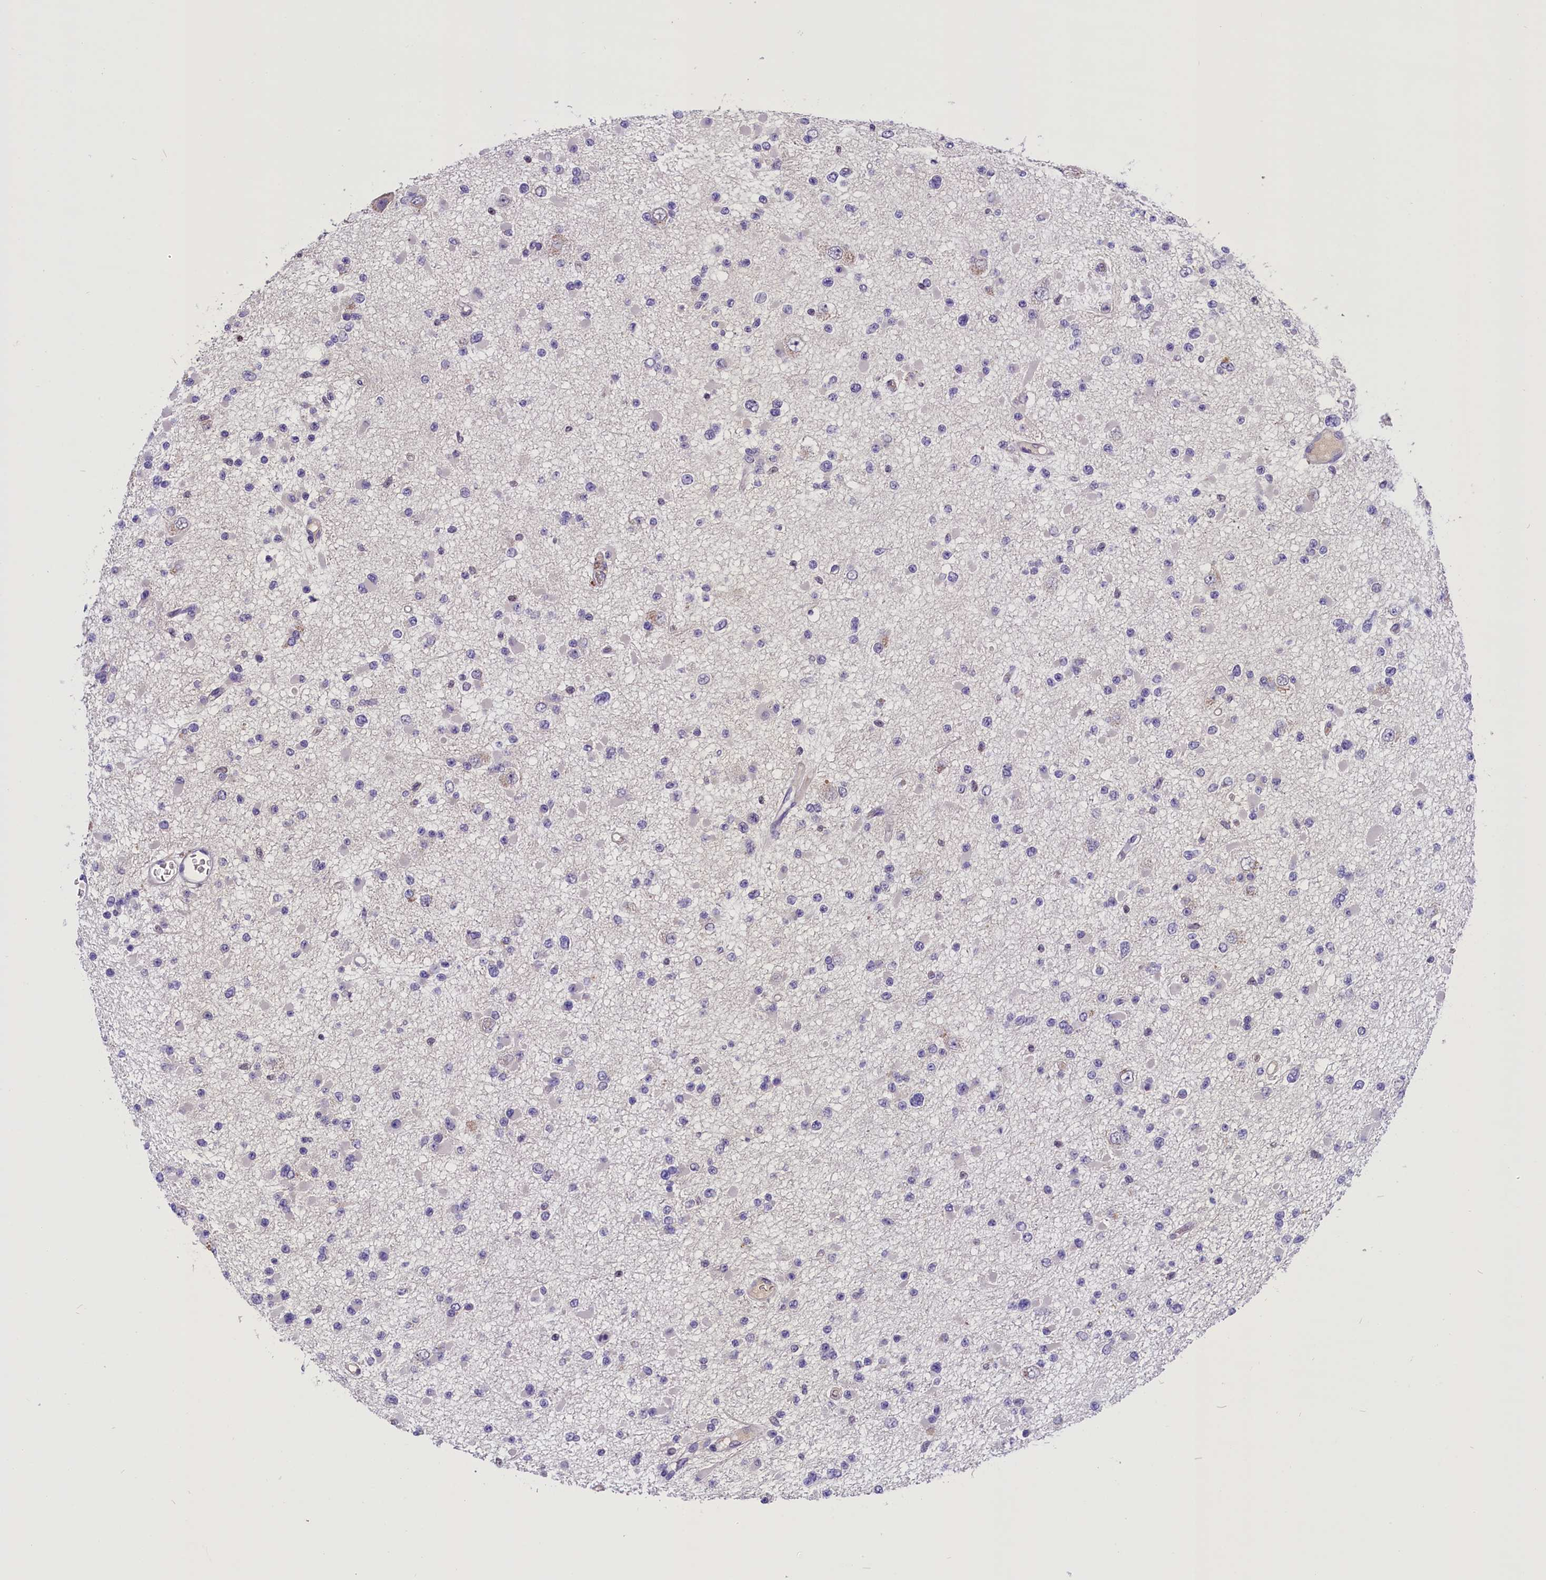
{"staining": {"intensity": "negative", "quantity": "none", "location": "none"}, "tissue": "glioma", "cell_type": "Tumor cells", "image_type": "cancer", "snomed": [{"axis": "morphology", "description": "Glioma, malignant, Low grade"}, {"axis": "topography", "description": "Brain"}], "caption": "The histopathology image reveals no significant expression in tumor cells of low-grade glioma (malignant). (DAB IHC visualized using brightfield microscopy, high magnification).", "gene": "BTBD9", "patient": {"sex": "female", "age": 22}}